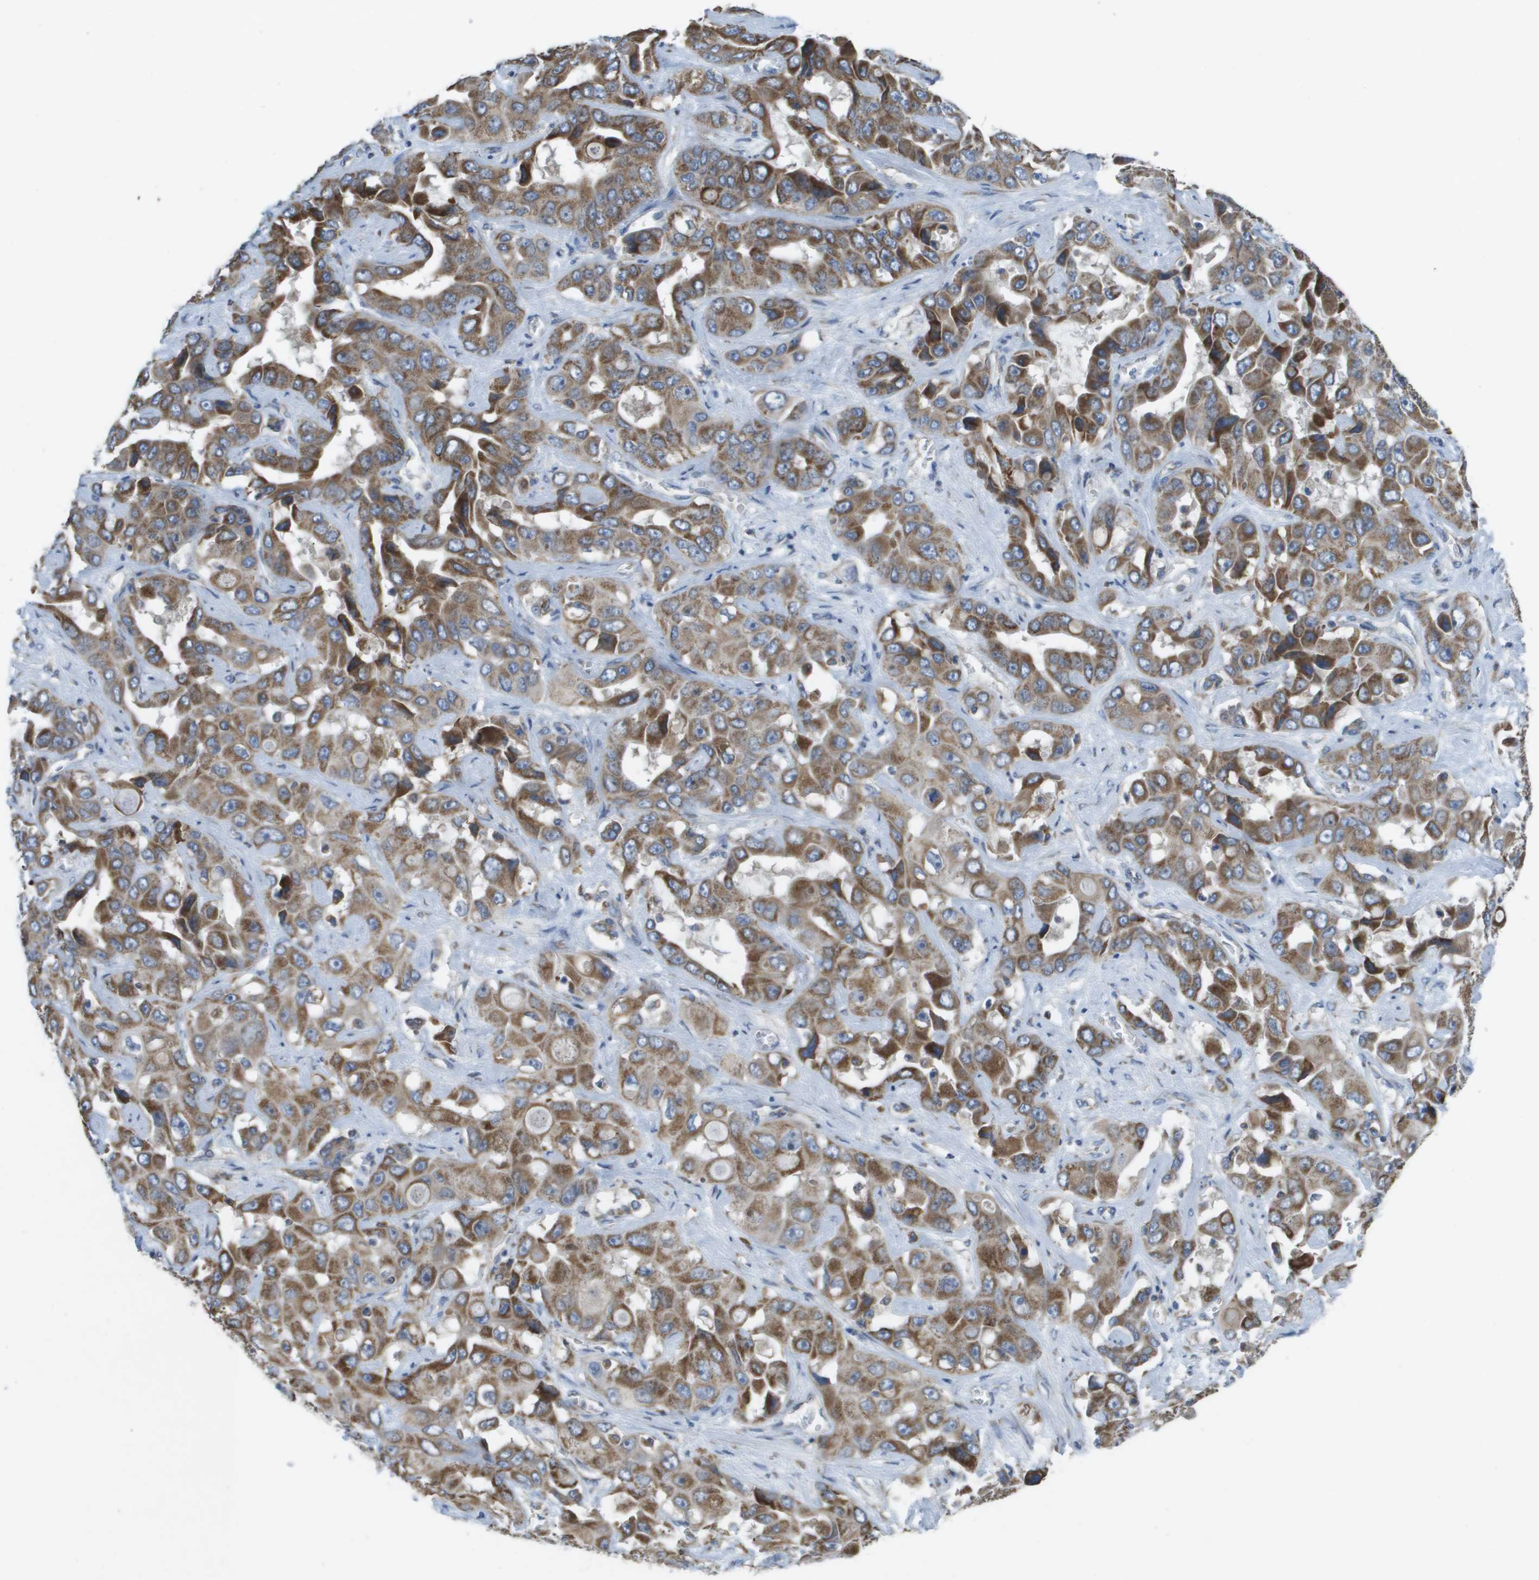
{"staining": {"intensity": "strong", "quantity": ">75%", "location": "cytoplasmic/membranous"}, "tissue": "liver cancer", "cell_type": "Tumor cells", "image_type": "cancer", "snomed": [{"axis": "morphology", "description": "Cholangiocarcinoma"}, {"axis": "topography", "description": "Liver"}], "caption": "This is a histology image of immunohistochemistry (IHC) staining of liver cholangiocarcinoma, which shows strong expression in the cytoplasmic/membranous of tumor cells.", "gene": "CLCN2", "patient": {"sex": "female", "age": 52}}